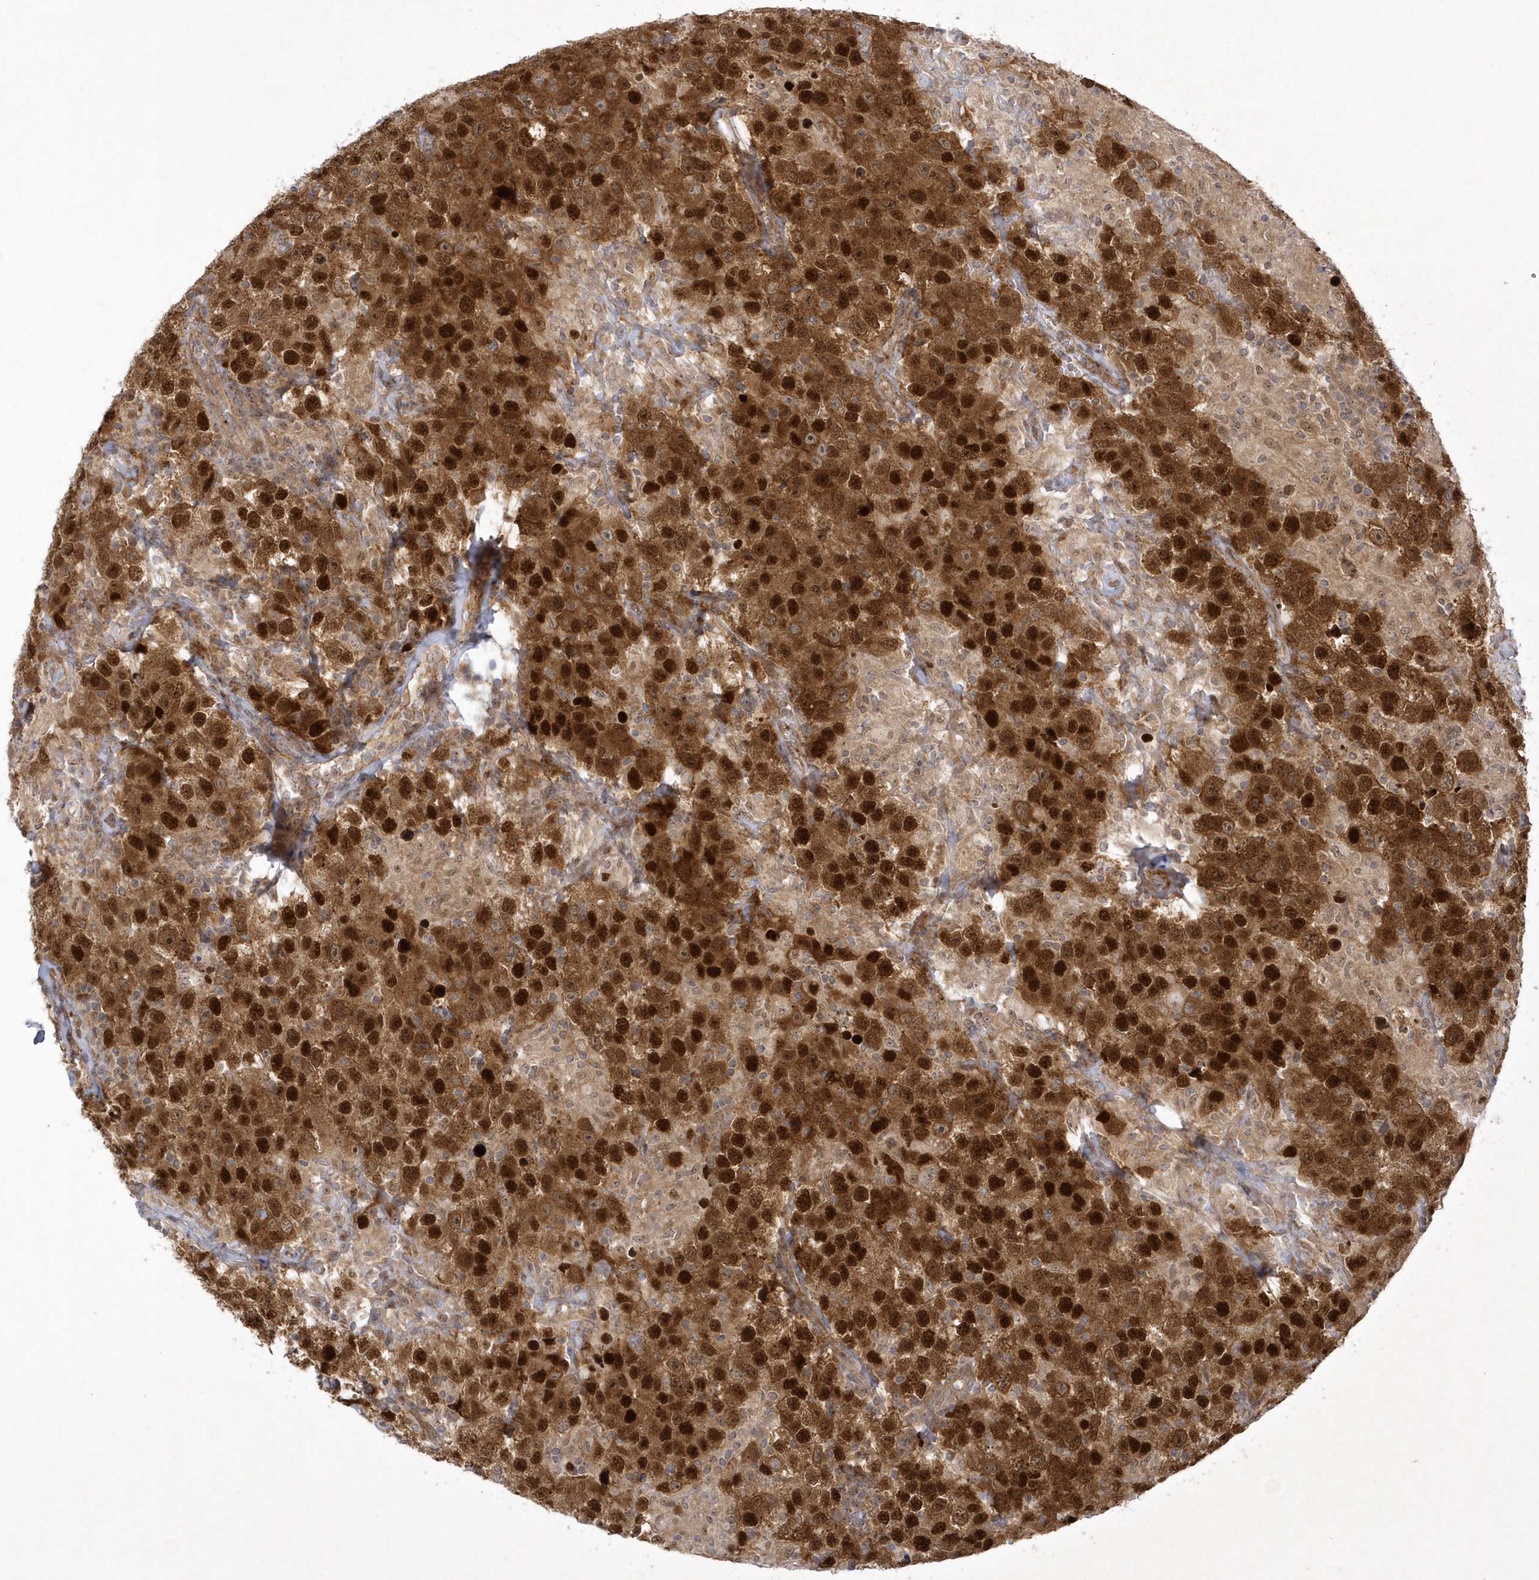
{"staining": {"intensity": "strong", "quantity": ">75%", "location": "cytoplasmic/membranous,nuclear"}, "tissue": "testis cancer", "cell_type": "Tumor cells", "image_type": "cancer", "snomed": [{"axis": "morphology", "description": "Seminoma, NOS"}, {"axis": "topography", "description": "Testis"}], "caption": "Immunohistochemistry (IHC) histopathology image of seminoma (testis) stained for a protein (brown), which exhibits high levels of strong cytoplasmic/membranous and nuclear expression in approximately >75% of tumor cells.", "gene": "NAF1", "patient": {"sex": "male", "age": 41}}